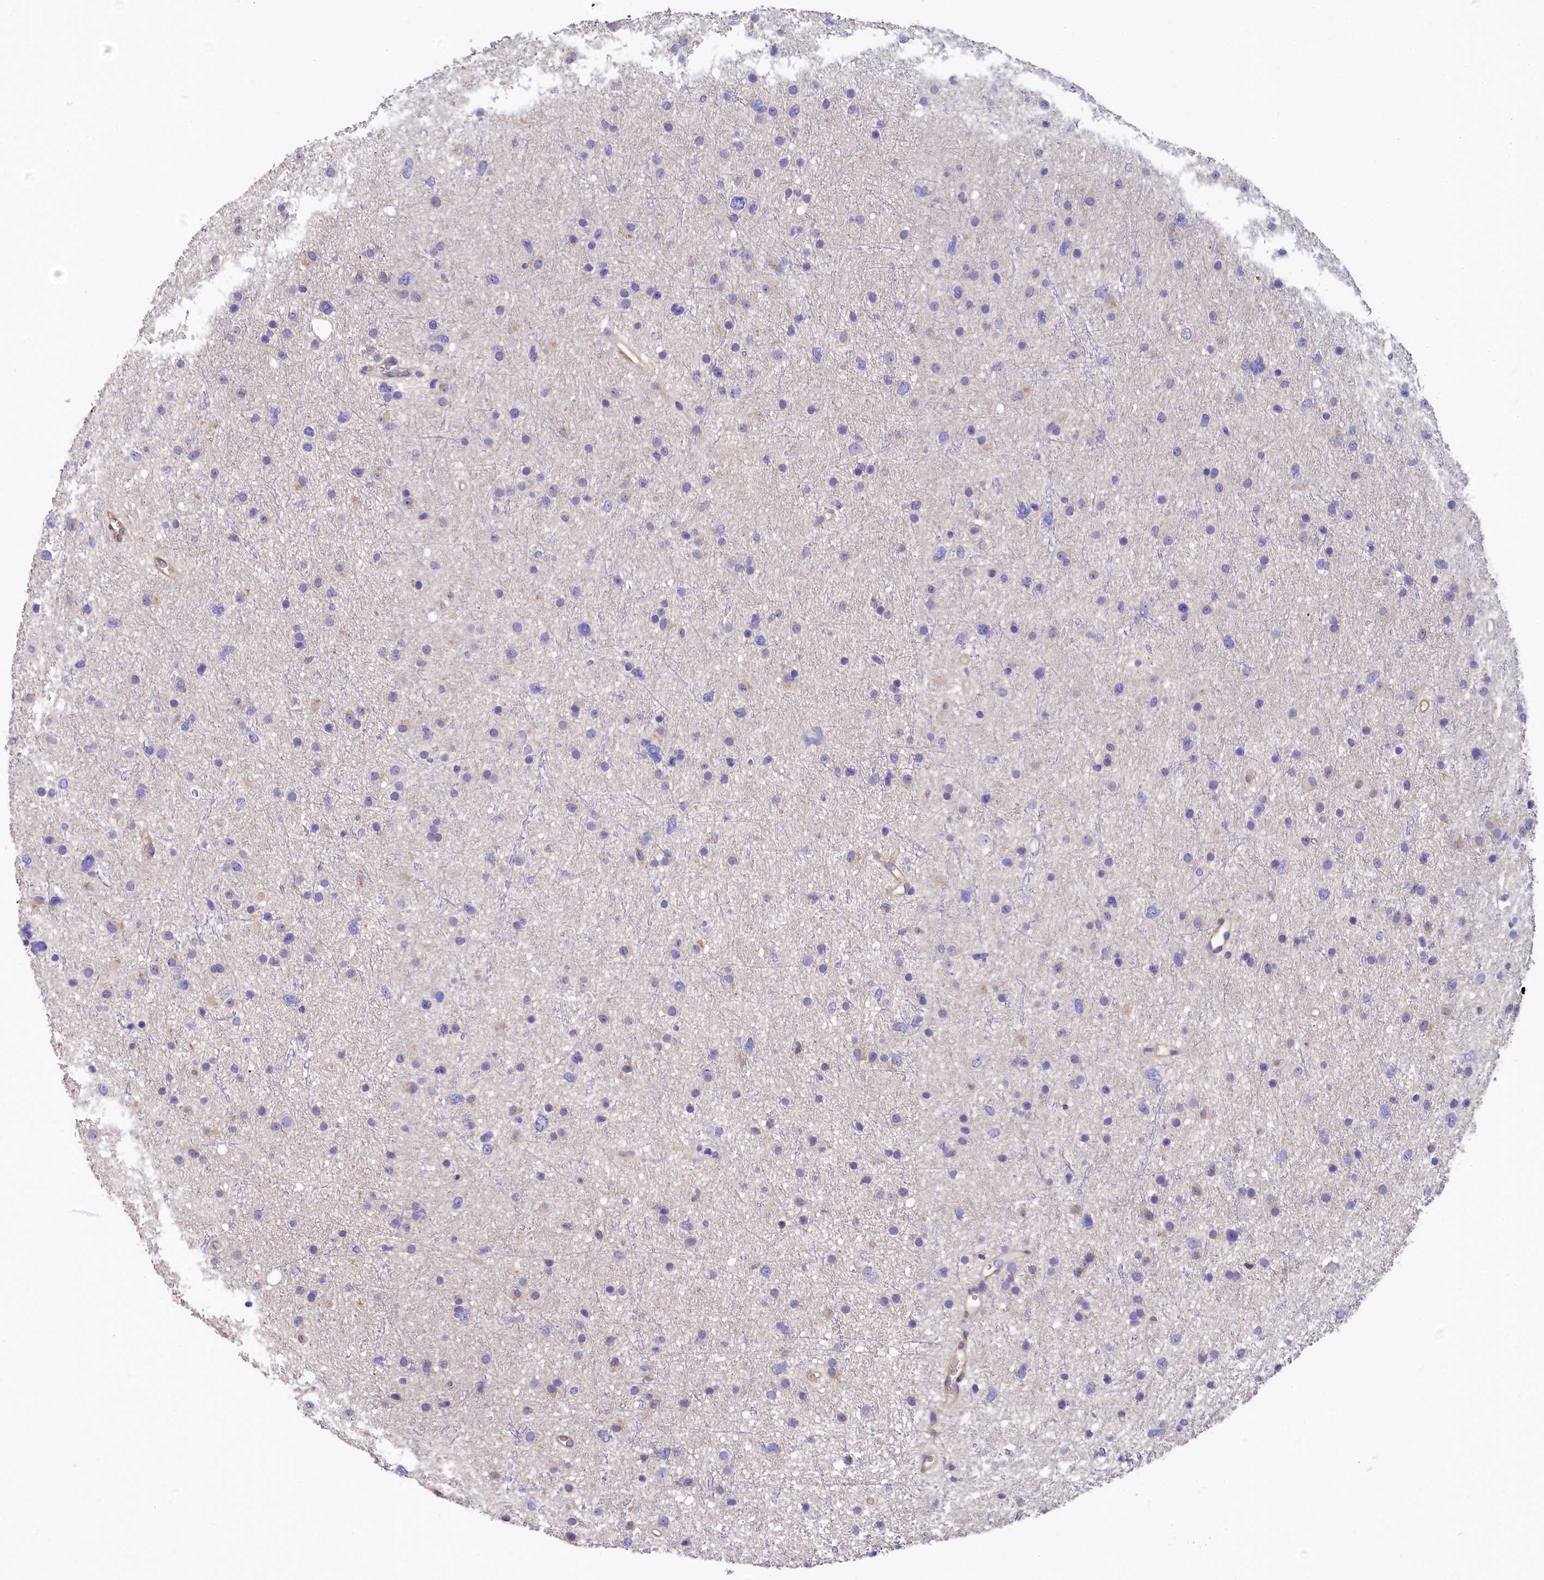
{"staining": {"intensity": "negative", "quantity": "none", "location": "none"}, "tissue": "glioma", "cell_type": "Tumor cells", "image_type": "cancer", "snomed": [{"axis": "morphology", "description": "Glioma, malignant, Low grade"}, {"axis": "topography", "description": "Cerebral cortex"}], "caption": "Tumor cells show no significant expression in glioma.", "gene": "EPS8L2", "patient": {"sex": "female", "age": 39}}